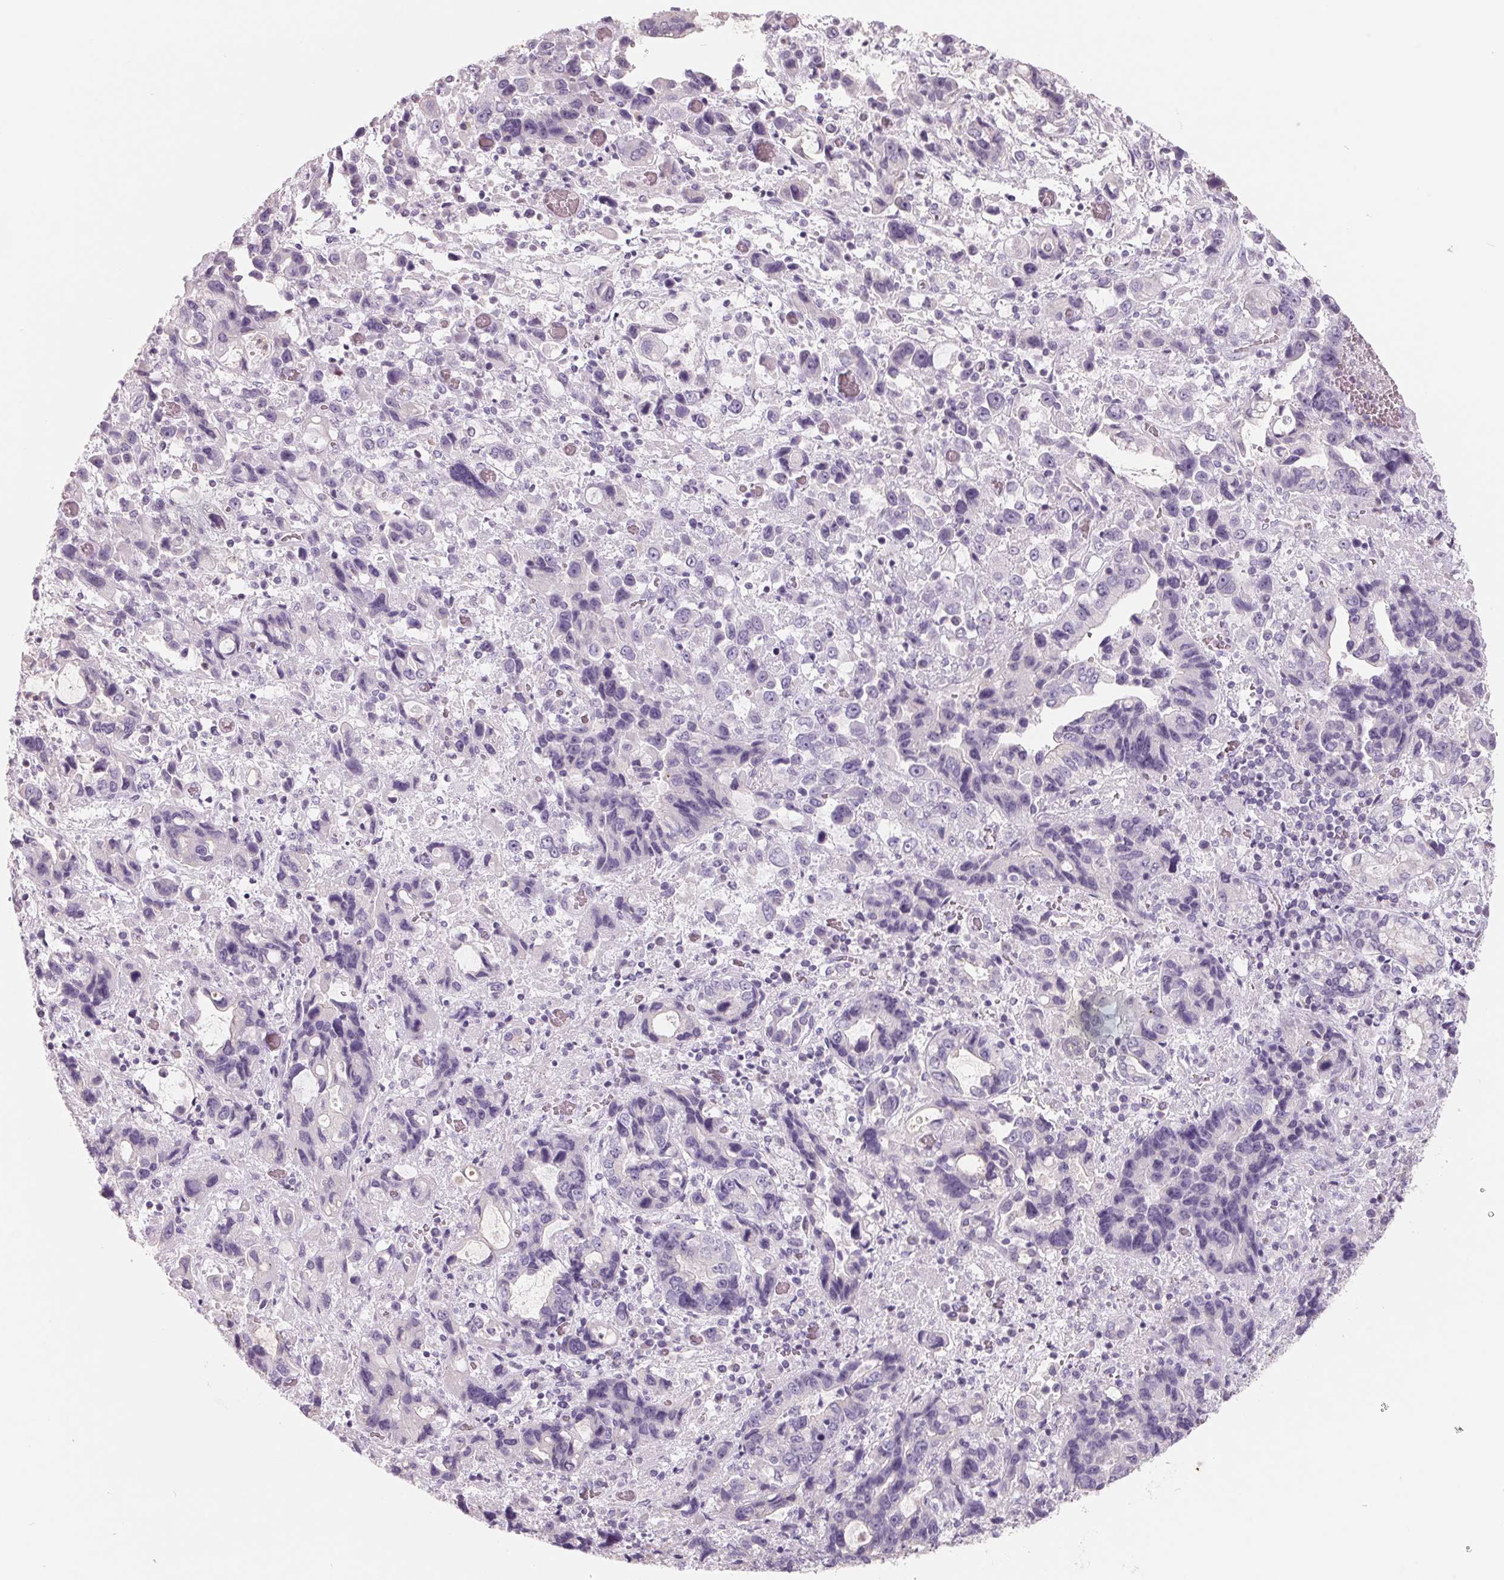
{"staining": {"intensity": "negative", "quantity": "none", "location": "none"}, "tissue": "stomach cancer", "cell_type": "Tumor cells", "image_type": "cancer", "snomed": [{"axis": "morphology", "description": "Adenocarcinoma, NOS"}, {"axis": "topography", "description": "Stomach, upper"}], "caption": "This is a photomicrograph of immunohistochemistry staining of stomach cancer (adenocarcinoma), which shows no expression in tumor cells. The staining is performed using DAB (3,3'-diaminobenzidine) brown chromogen with nuclei counter-stained in using hematoxylin.", "gene": "FTCD", "patient": {"sex": "female", "age": 81}}